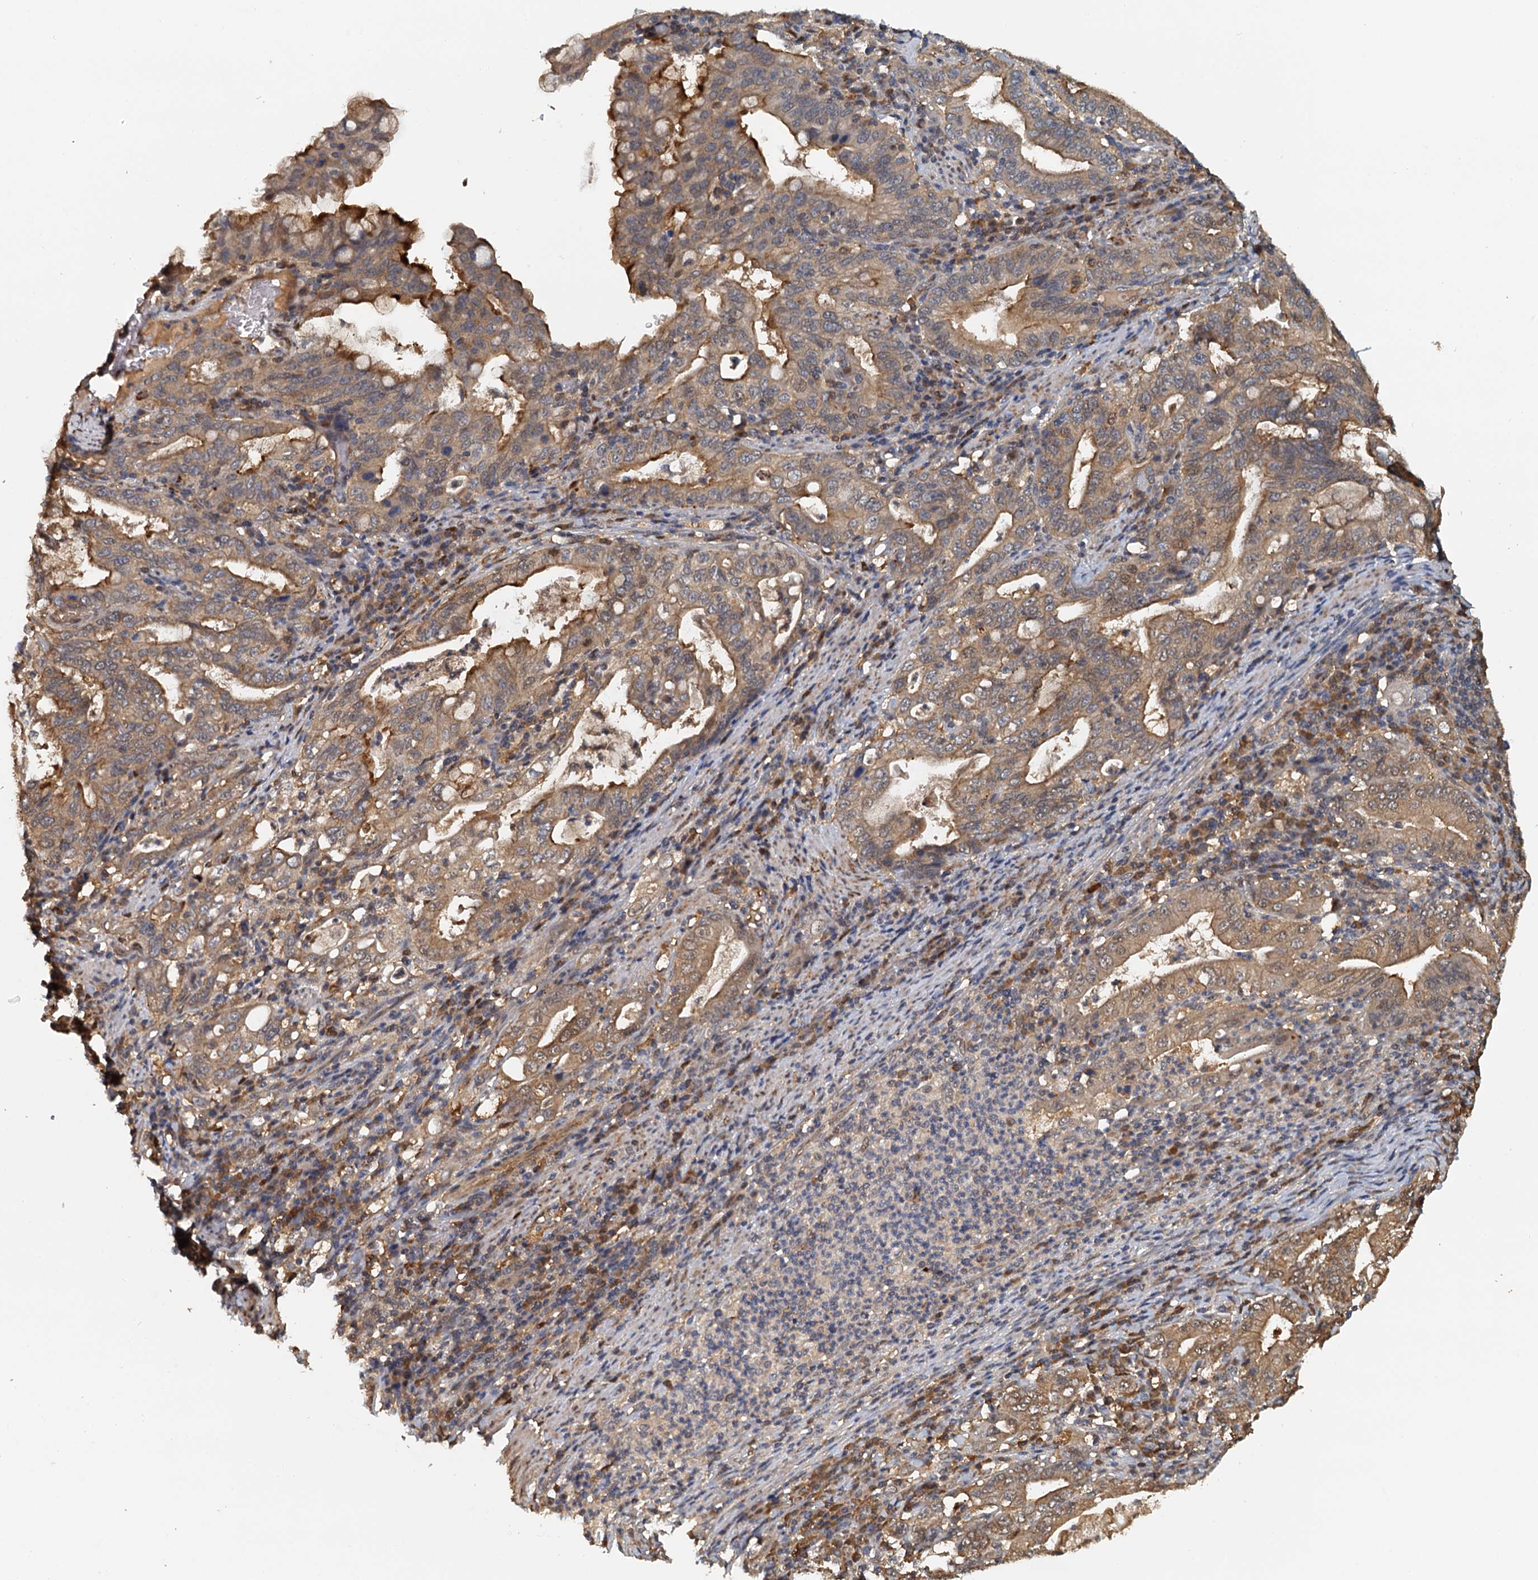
{"staining": {"intensity": "moderate", "quantity": ">75%", "location": "cytoplasmic/membranous"}, "tissue": "stomach cancer", "cell_type": "Tumor cells", "image_type": "cancer", "snomed": [{"axis": "morphology", "description": "Normal tissue, NOS"}, {"axis": "morphology", "description": "Adenocarcinoma, NOS"}, {"axis": "topography", "description": "Esophagus"}, {"axis": "topography", "description": "Stomach, upper"}, {"axis": "topography", "description": "Peripheral nerve tissue"}], "caption": "Stomach cancer tissue demonstrates moderate cytoplasmic/membranous staining in about >75% of tumor cells", "gene": "UBL7", "patient": {"sex": "male", "age": 62}}